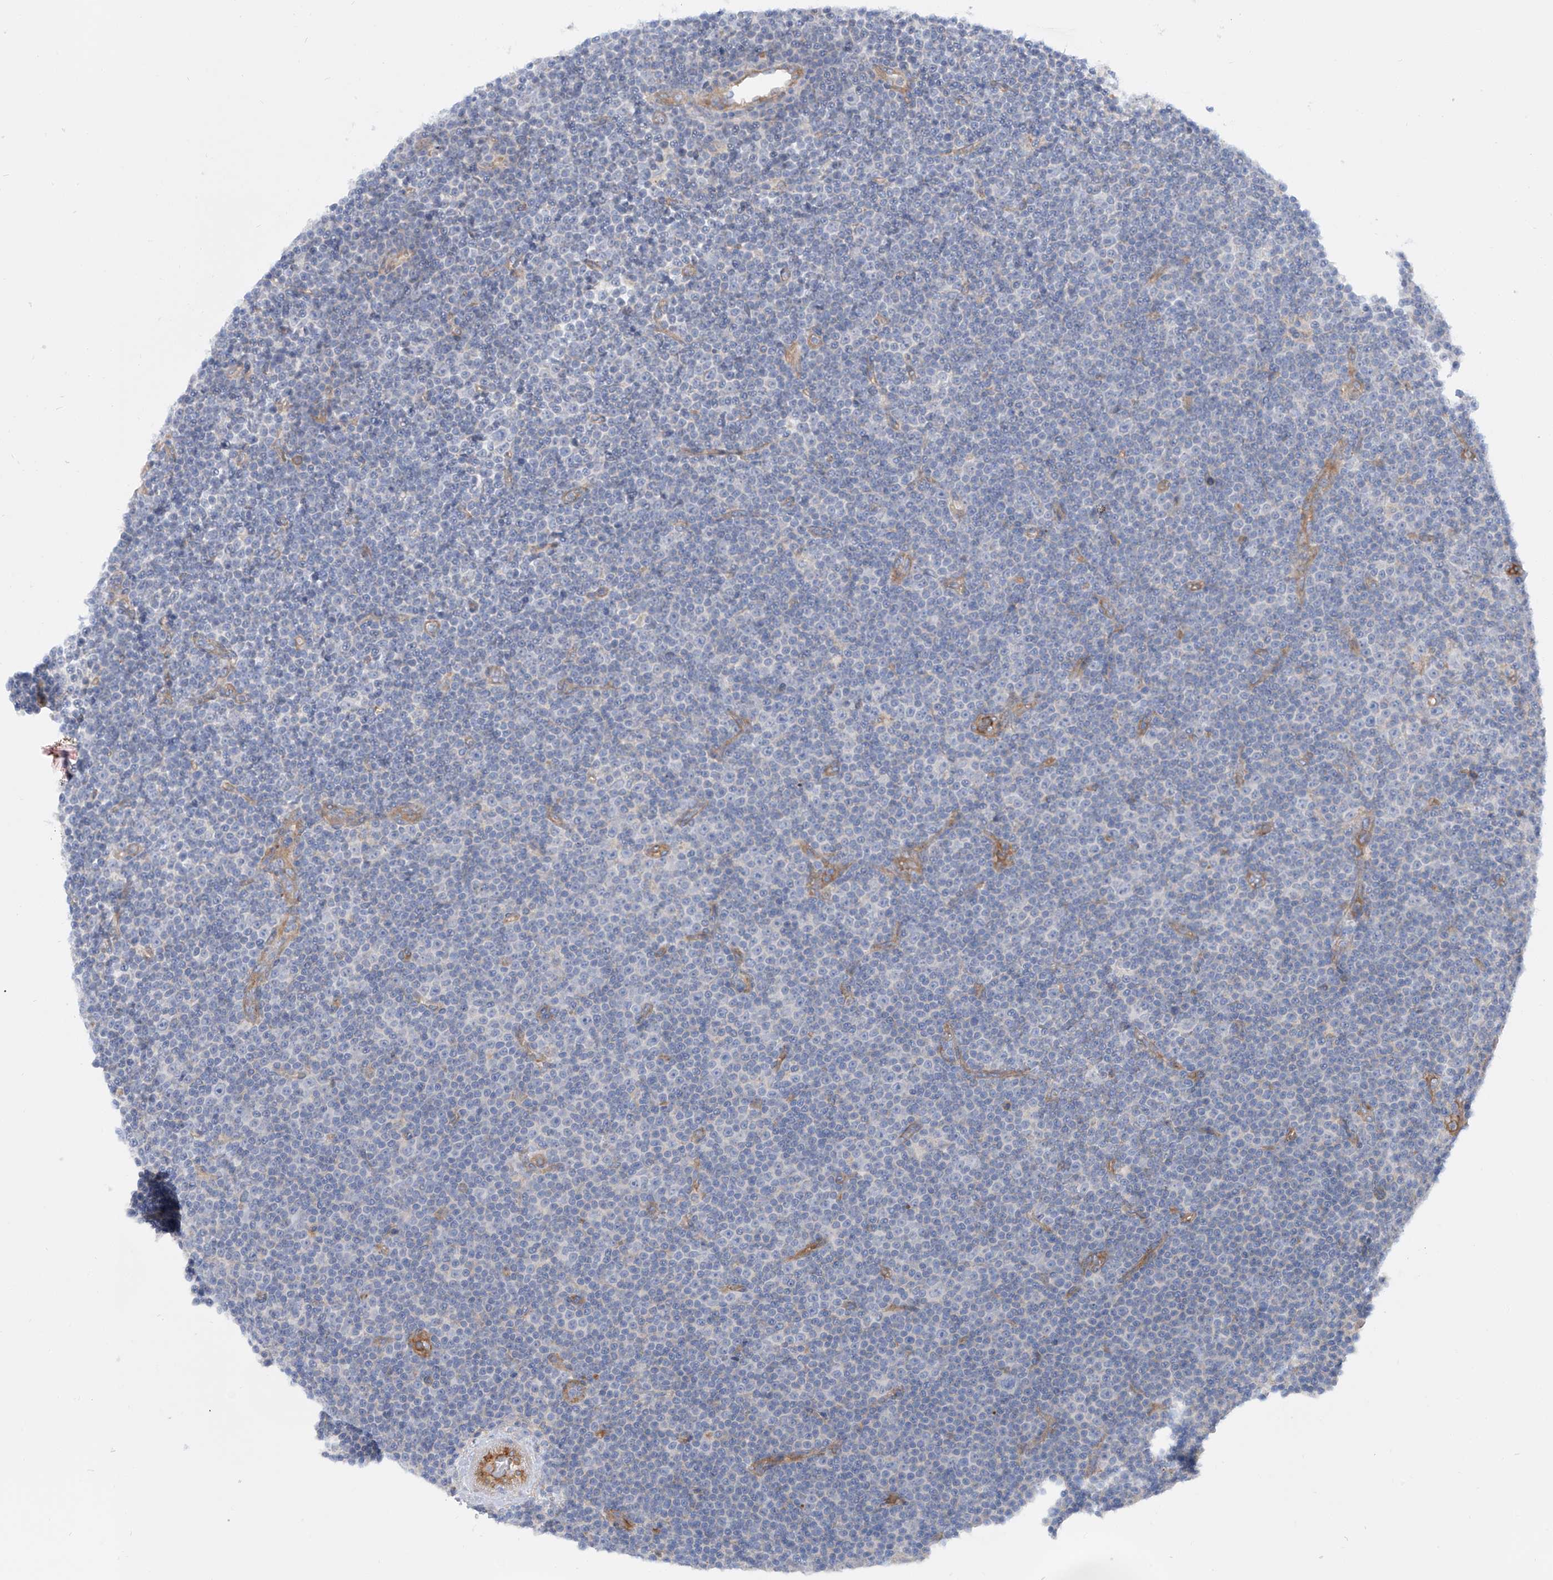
{"staining": {"intensity": "negative", "quantity": "none", "location": "none"}, "tissue": "lymphoma", "cell_type": "Tumor cells", "image_type": "cancer", "snomed": [{"axis": "morphology", "description": "Malignant lymphoma, non-Hodgkin's type, Low grade"}, {"axis": "topography", "description": "Lymph node"}], "caption": "The image demonstrates no significant expression in tumor cells of lymphoma. (DAB immunohistochemistry (IHC), high magnification).", "gene": "TMEM209", "patient": {"sex": "female", "age": 67}}